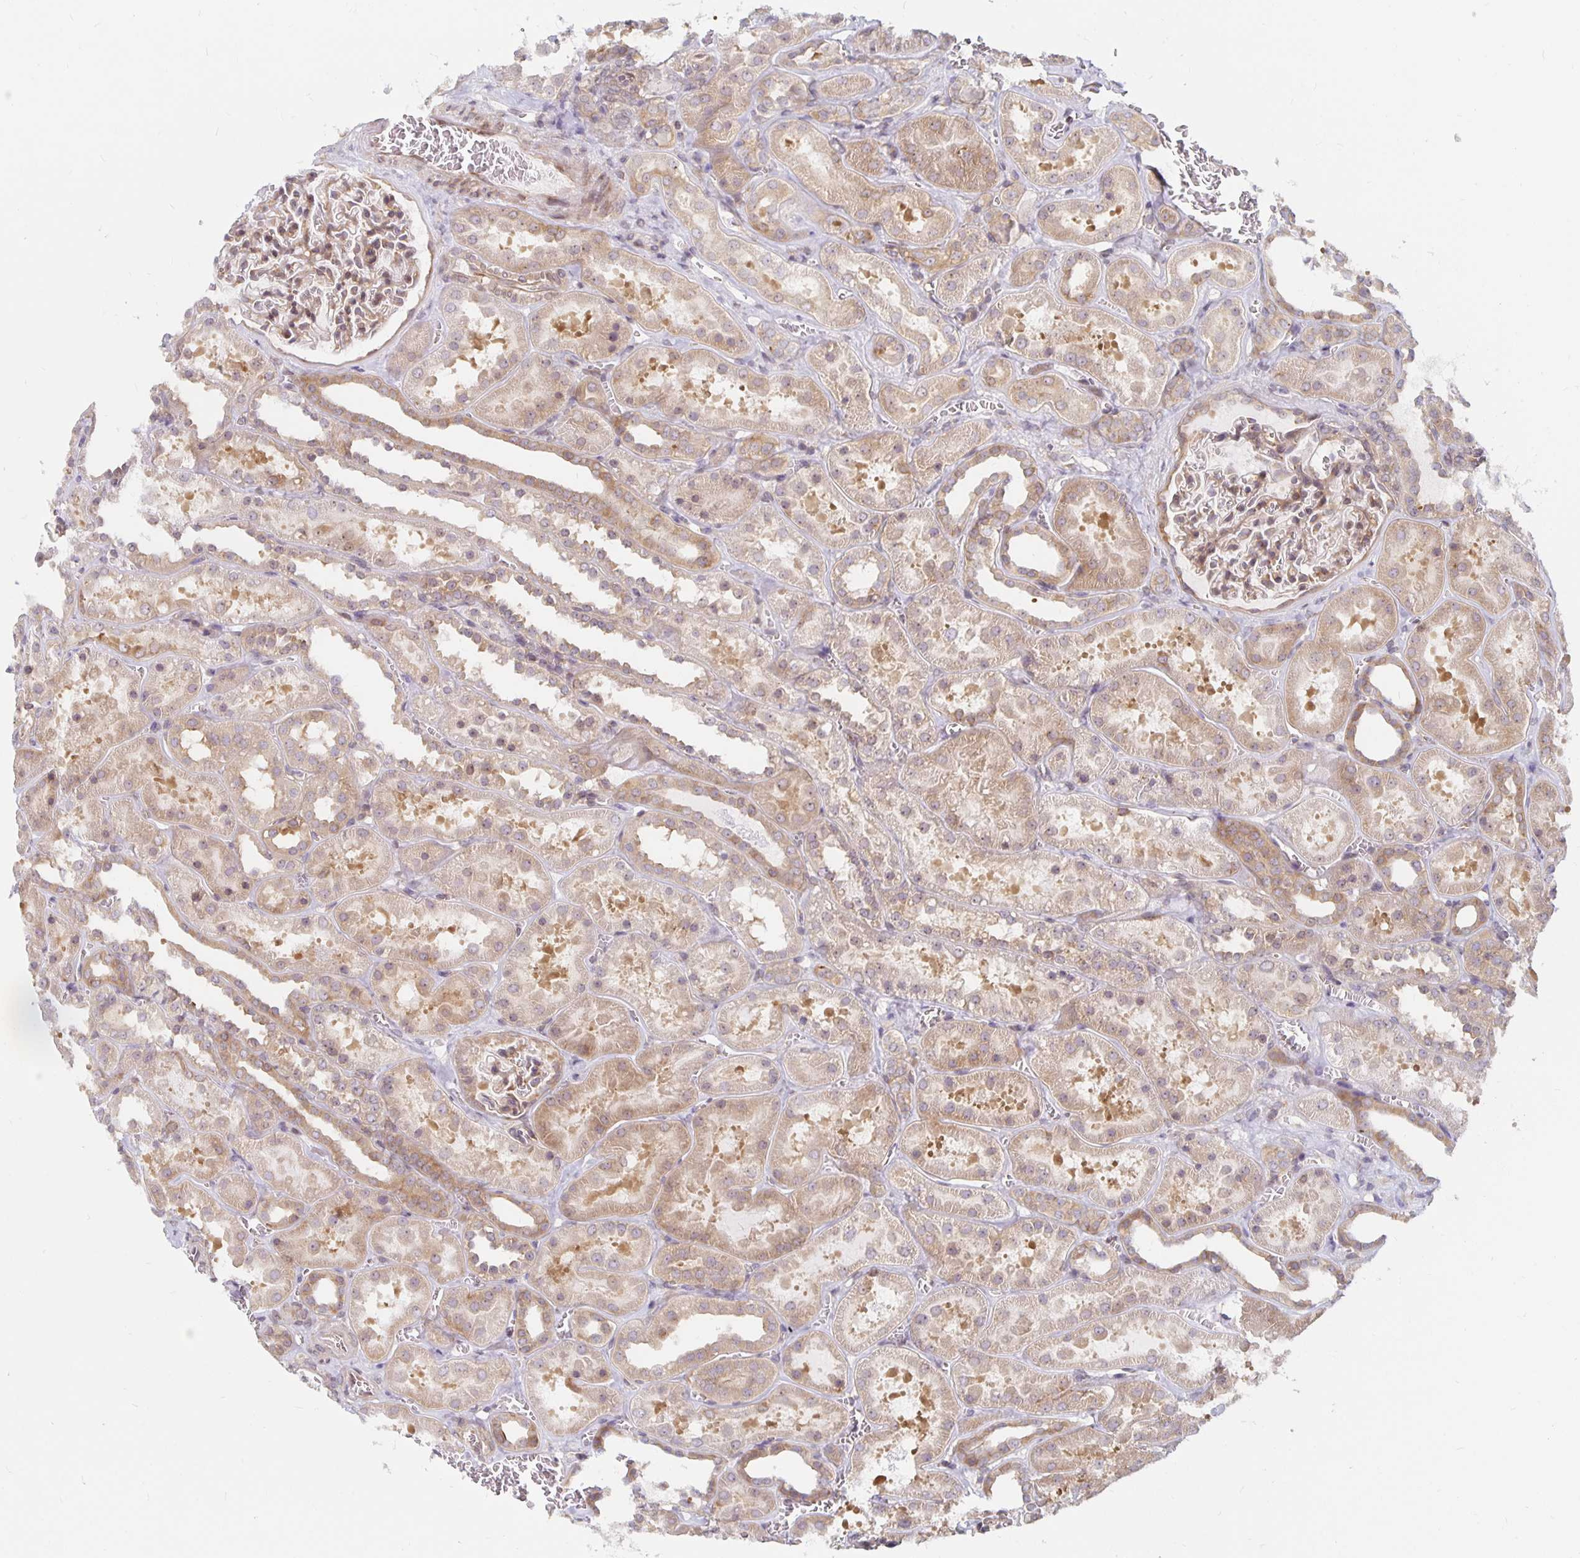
{"staining": {"intensity": "weak", "quantity": ">75%", "location": "cytoplasmic/membranous"}, "tissue": "kidney", "cell_type": "Cells in glomeruli", "image_type": "normal", "snomed": [{"axis": "morphology", "description": "Normal tissue, NOS"}, {"axis": "topography", "description": "Kidney"}], "caption": "An immunohistochemistry (IHC) micrograph of benign tissue is shown. Protein staining in brown highlights weak cytoplasmic/membranous positivity in kidney within cells in glomeruli.", "gene": "PDAP1", "patient": {"sex": "female", "age": 41}}